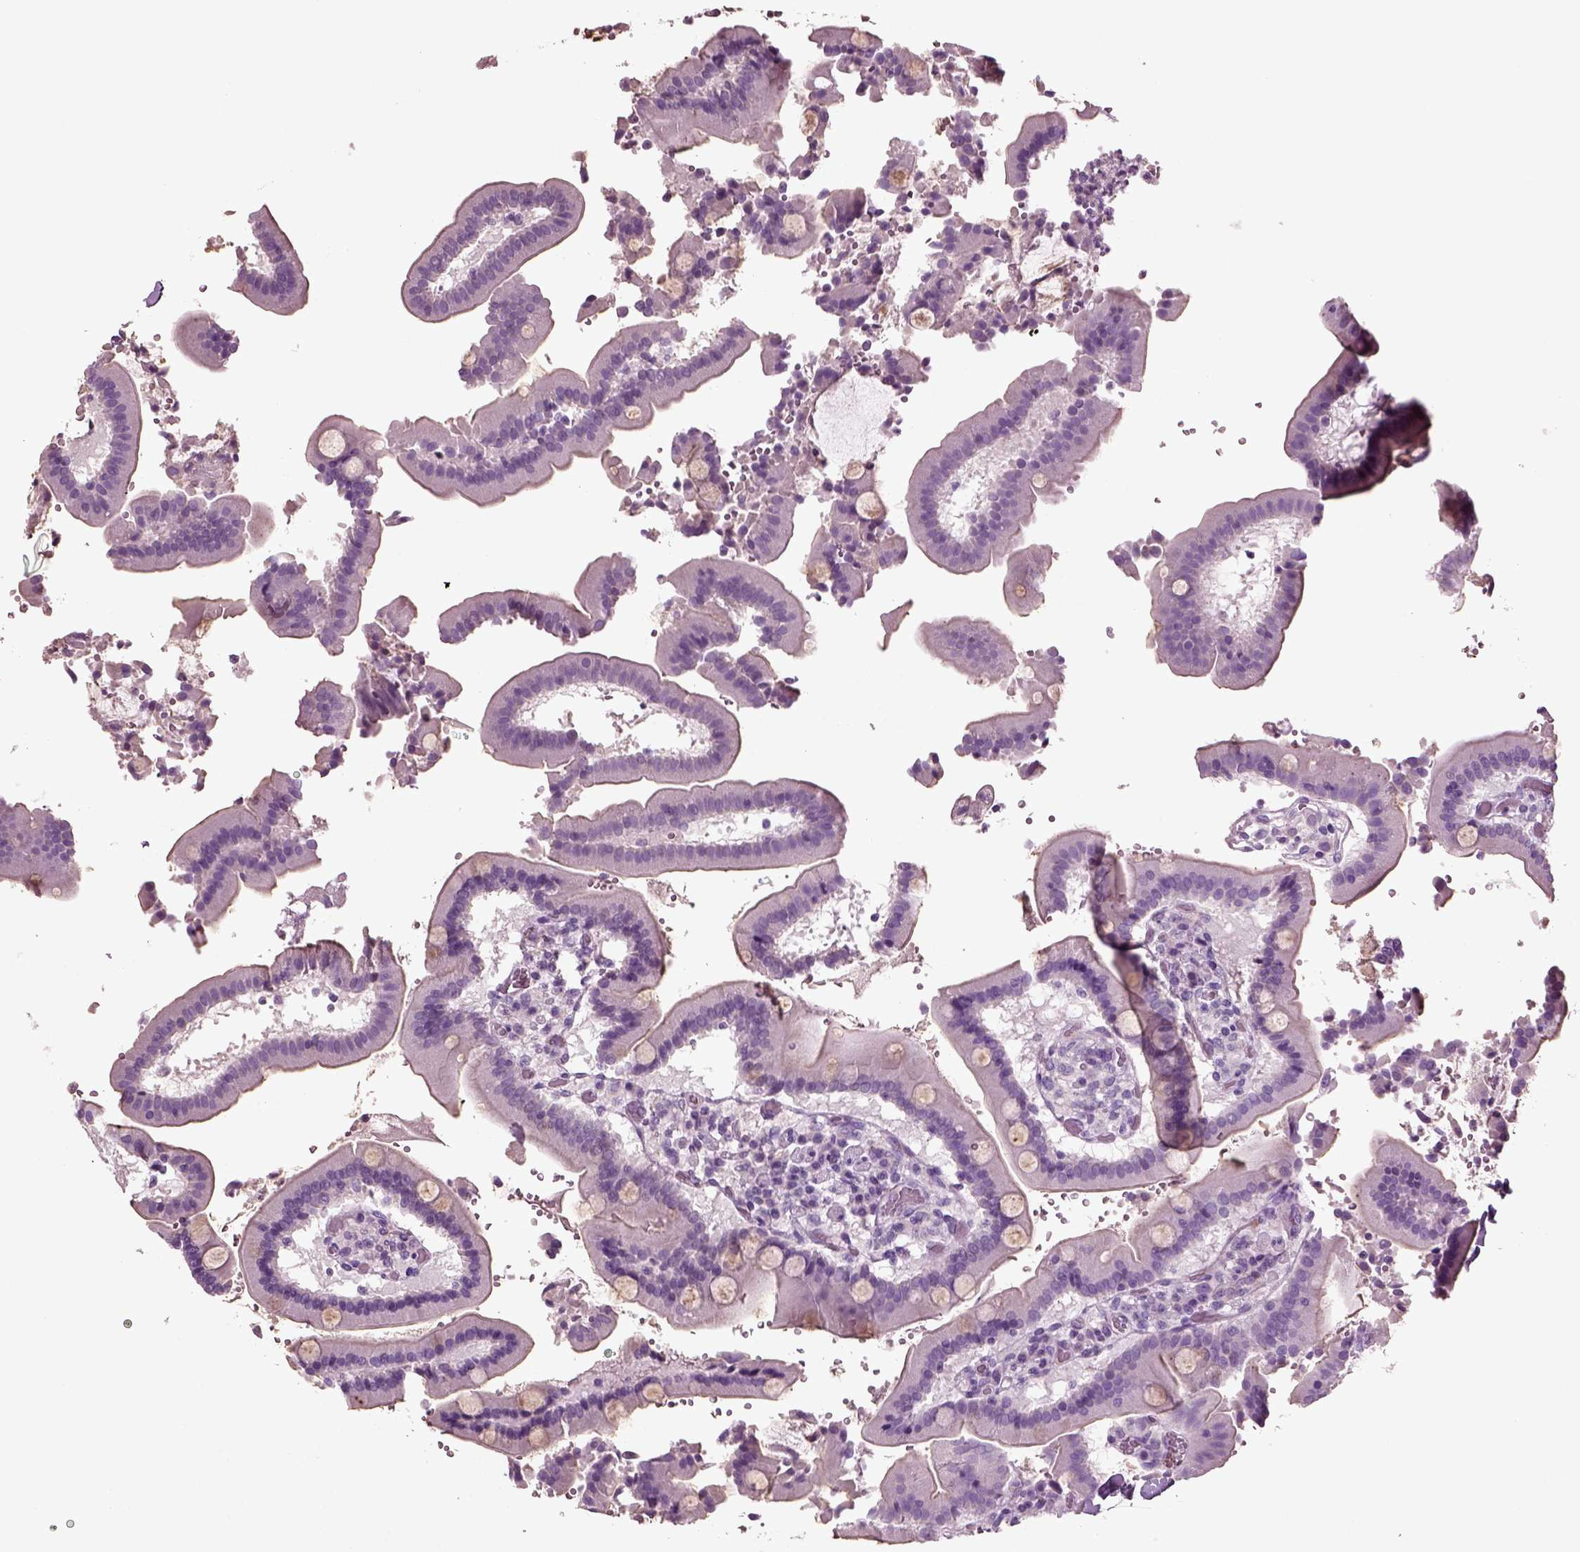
{"staining": {"intensity": "negative", "quantity": "none", "location": "none"}, "tissue": "duodenum", "cell_type": "Glandular cells", "image_type": "normal", "snomed": [{"axis": "morphology", "description": "Normal tissue, NOS"}, {"axis": "topography", "description": "Duodenum"}], "caption": "The photomicrograph reveals no significant expression in glandular cells of duodenum.", "gene": "DEFB118", "patient": {"sex": "female", "age": 62}}